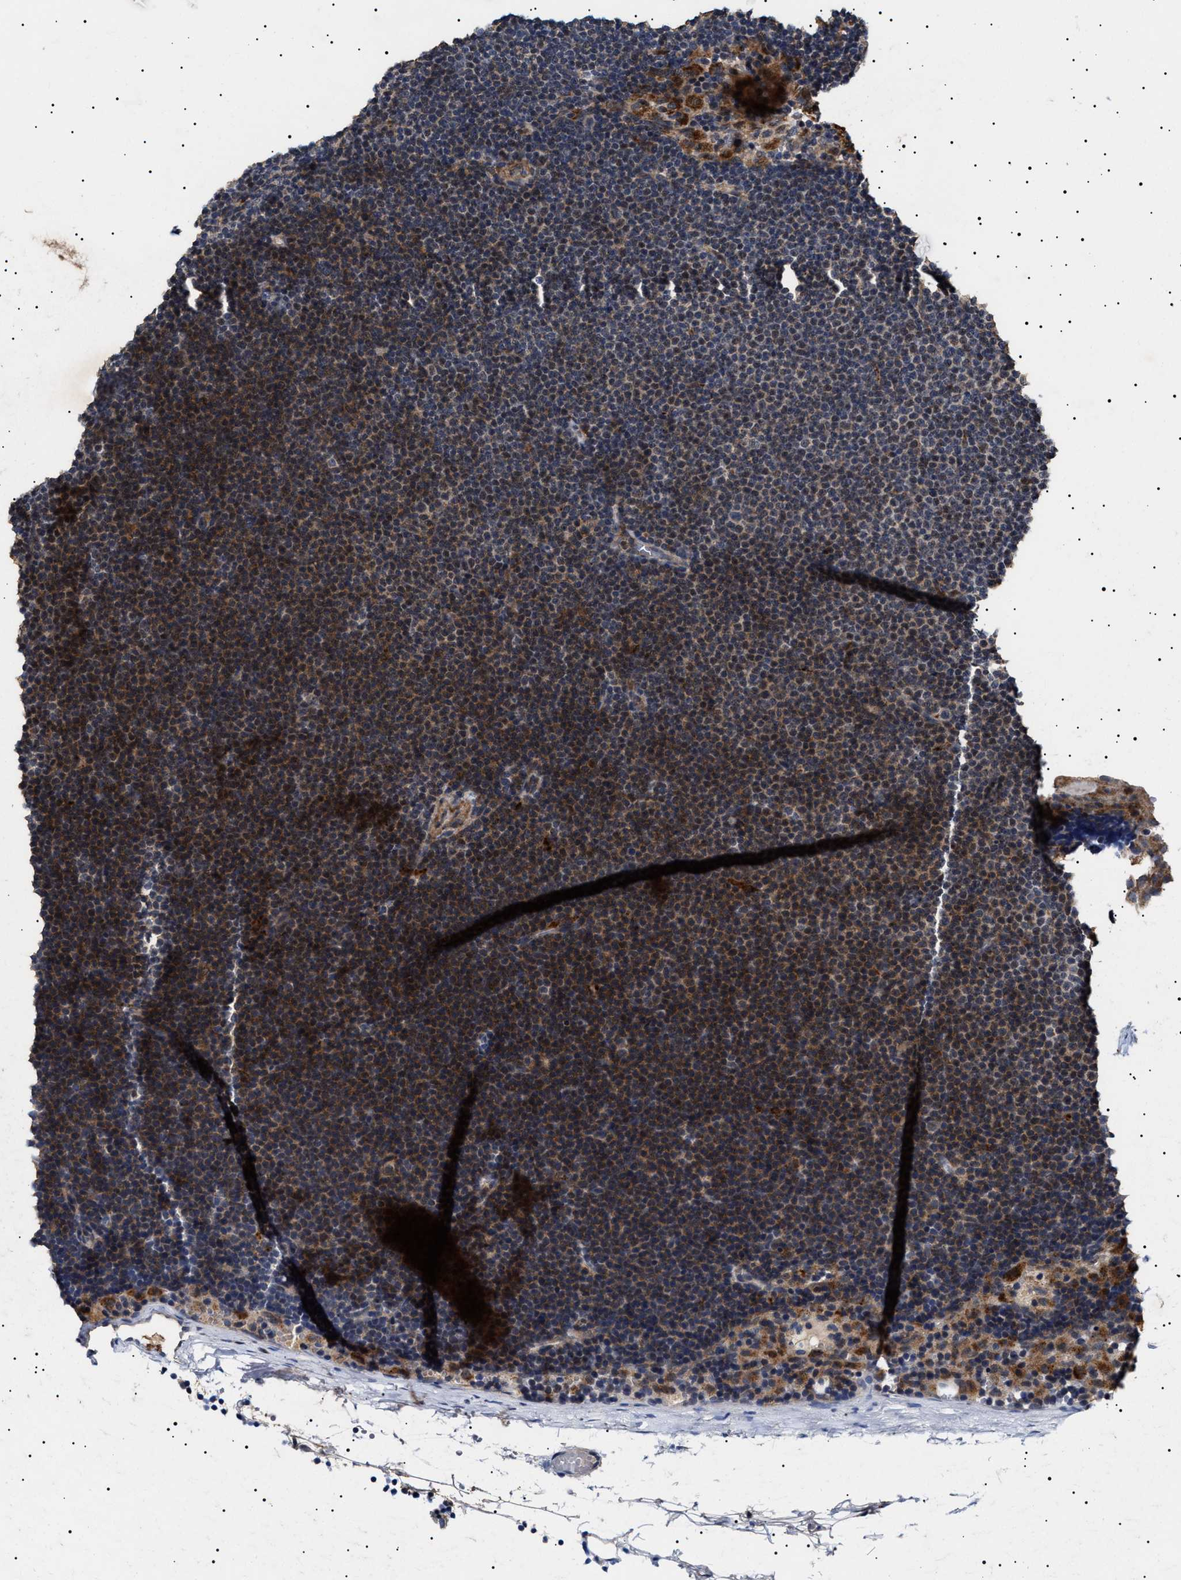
{"staining": {"intensity": "weak", "quantity": "25%-75%", "location": "cytoplasmic/membranous"}, "tissue": "lymphoma", "cell_type": "Tumor cells", "image_type": "cancer", "snomed": [{"axis": "morphology", "description": "Malignant lymphoma, non-Hodgkin's type, Low grade"}, {"axis": "topography", "description": "Lymph node"}], "caption": "Immunohistochemistry (IHC) (DAB) staining of human lymphoma displays weak cytoplasmic/membranous protein positivity in about 25%-75% of tumor cells. (brown staining indicates protein expression, while blue staining denotes nuclei).", "gene": "RAB34", "patient": {"sex": "female", "age": 53}}